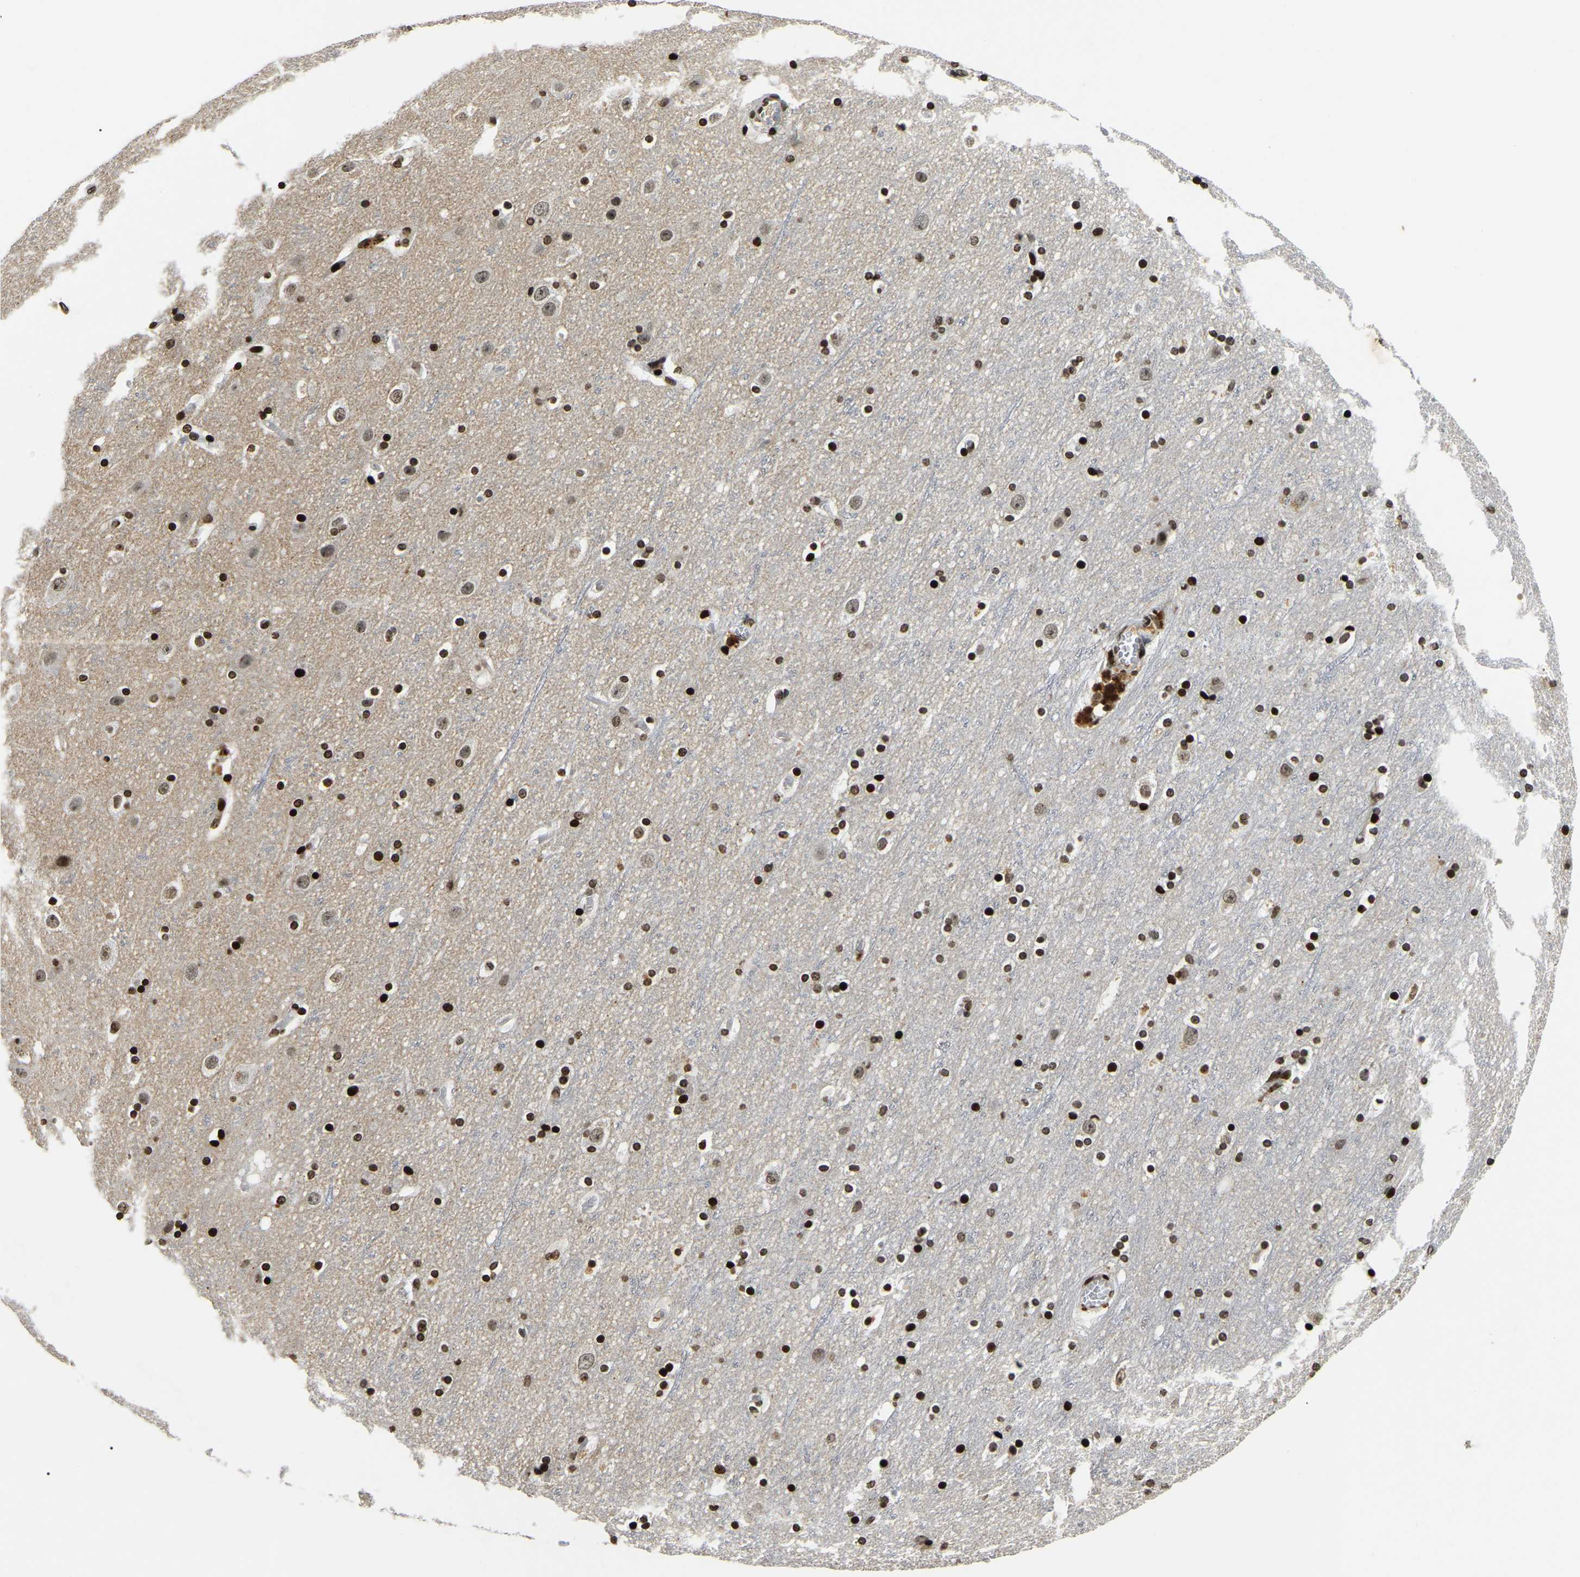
{"staining": {"intensity": "moderate", "quantity": ">75%", "location": "nuclear"}, "tissue": "cerebral cortex", "cell_type": "Endothelial cells", "image_type": "normal", "snomed": [{"axis": "morphology", "description": "Normal tissue, NOS"}, {"axis": "topography", "description": "Cerebral cortex"}], "caption": "Immunohistochemical staining of benign human cerebral cortex displays >75% levels of moderate nuclear protein positivity in about >75% of endothelial cells. The staining was performed using DAB (3,3'-diaminobenzidine) to visualize the protein expression in brown, while the nuclei were stained in blue with hematoxylin (Magnification: 20x).", "gene": "LRRC61", "patient": {"sex": "male", "age": 45}}